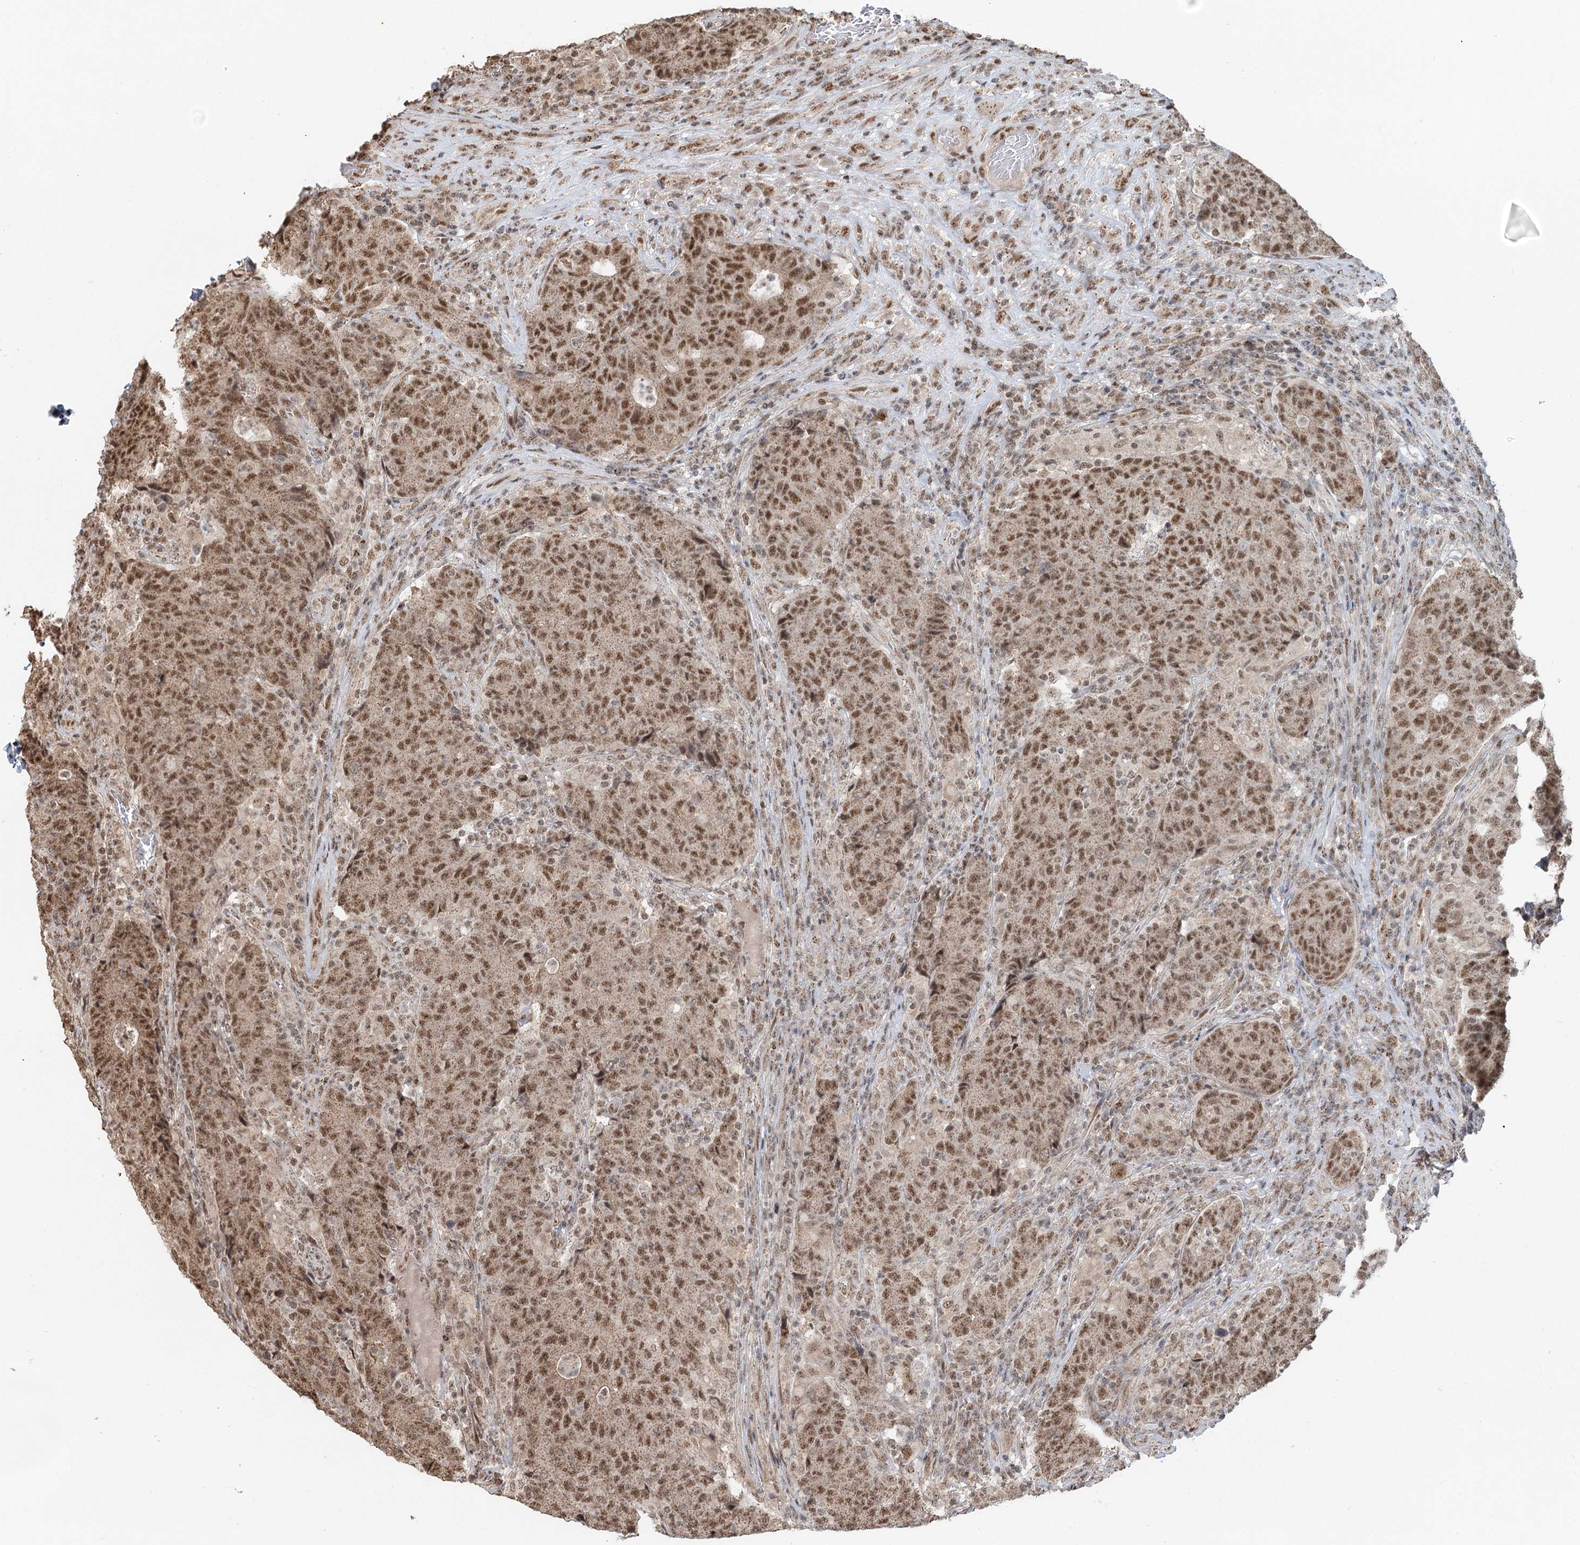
{"staining": {"intensity": "moderate", "quantity": ">75%", "location": "nuclear"}, "tissue": "colorectal cancer", "cell_type": "Tumor cells", "image_type": "cancer", "snomed": [{"axis": "morphology", "description": "Adenocarcinoma, NOS"}, {"axis": "topography", "description": "Colon"}], "caption": "Immunohistochemical staining of colorectal cancer (adenocarcinoma) exhibits medium levels of moderate nuclear expression in approximately >75% of tumor cells.", "gene": "GPALPP1", "patient": {"sex": "female", "age": 75}}